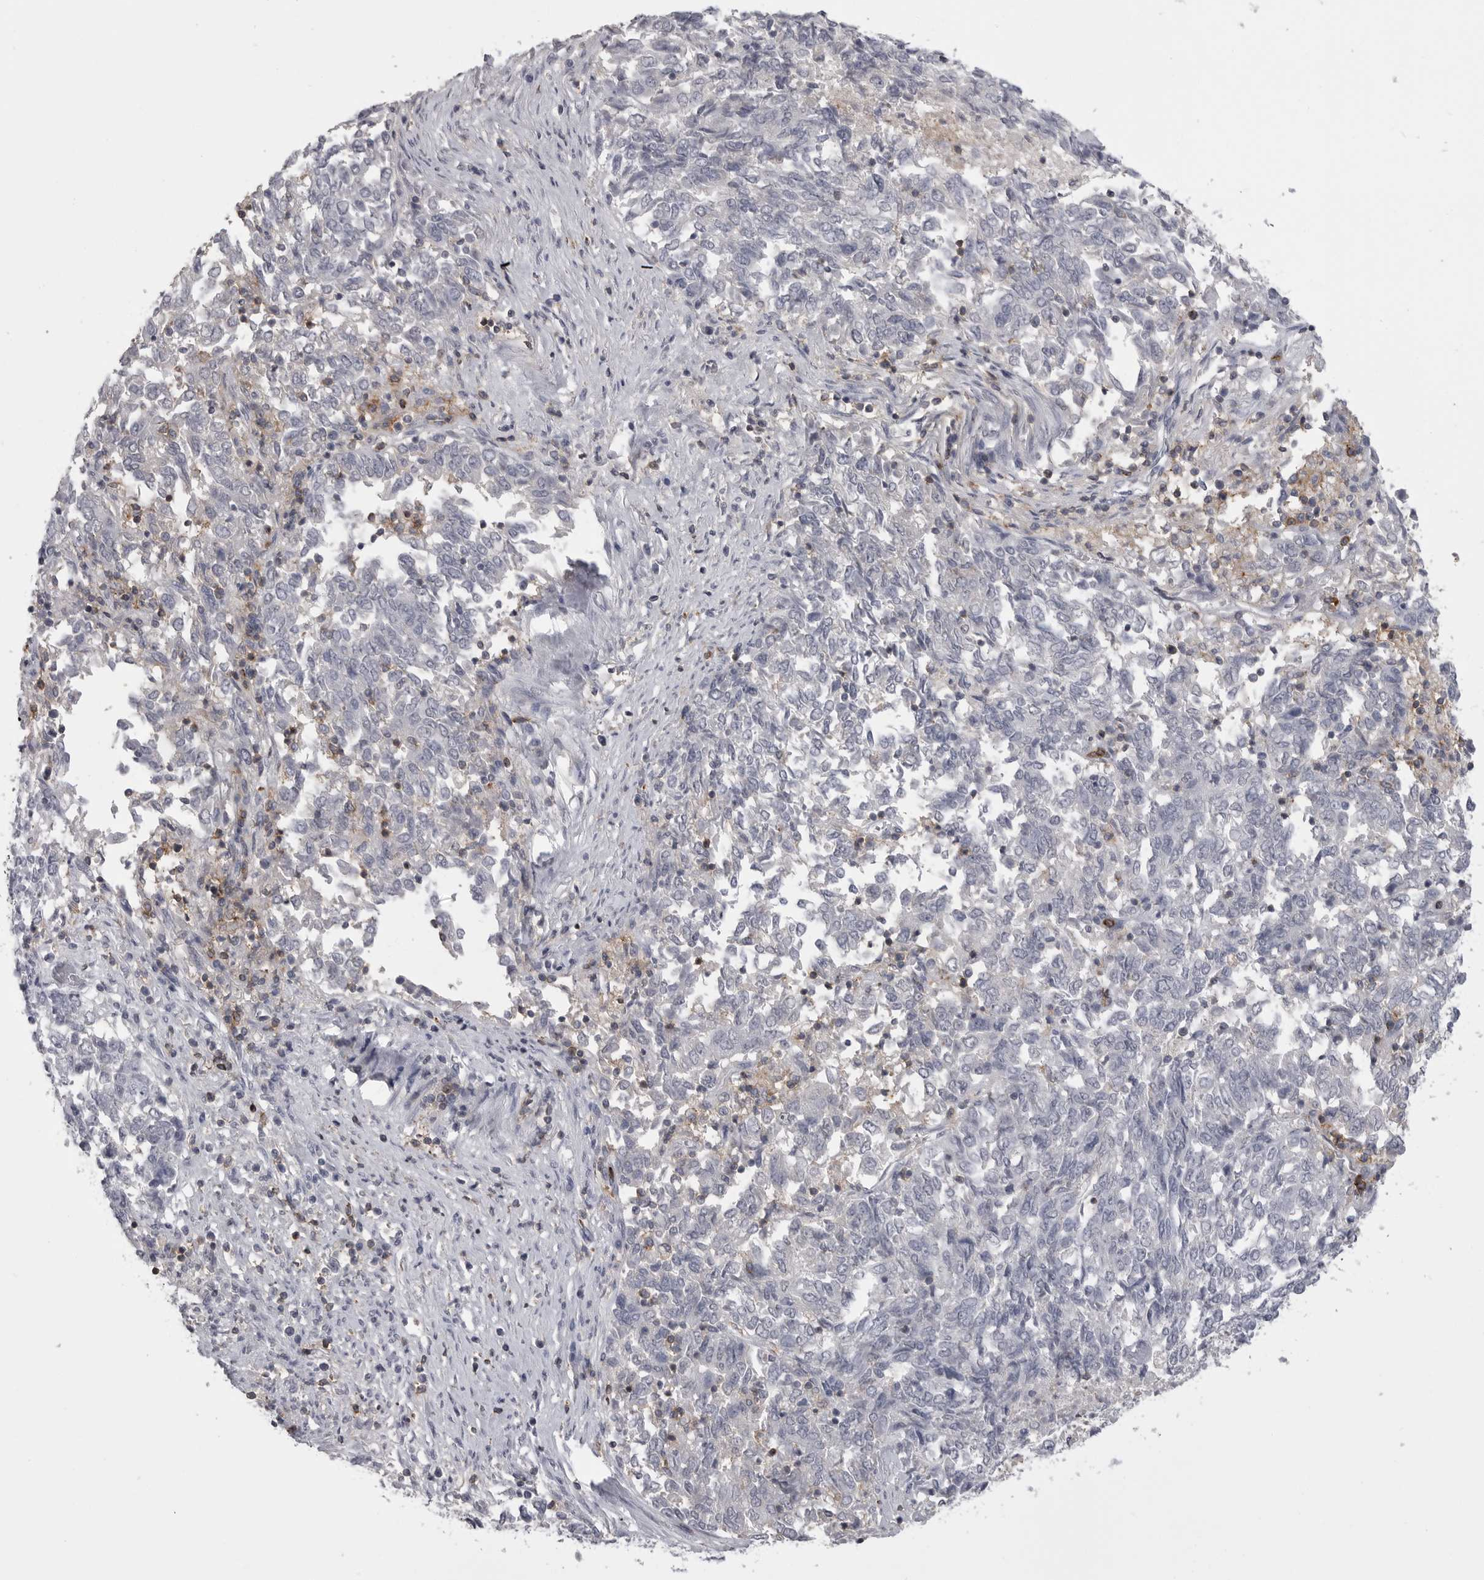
{"staining": {"intensity": "negative", "quantity": "none", "location": "none"}, "tissue": "endometrial cancer", "cell_type": "Tumor cells", "image_type": "cancer", "snomed": [{"axis": "morphology", "description": "Adenocarcinoma, NOS"}, {"axis": "topography", "description": "Endometrium"}], "caption": "Immunohistochemistry (IHC) micrograph of neoplastic tissue: endometrial cancer stained with DAB reveals no significant protein expression in tumor cells.", "gene": "ITGAL", "patient": {"sex": "female", "age": 80}}